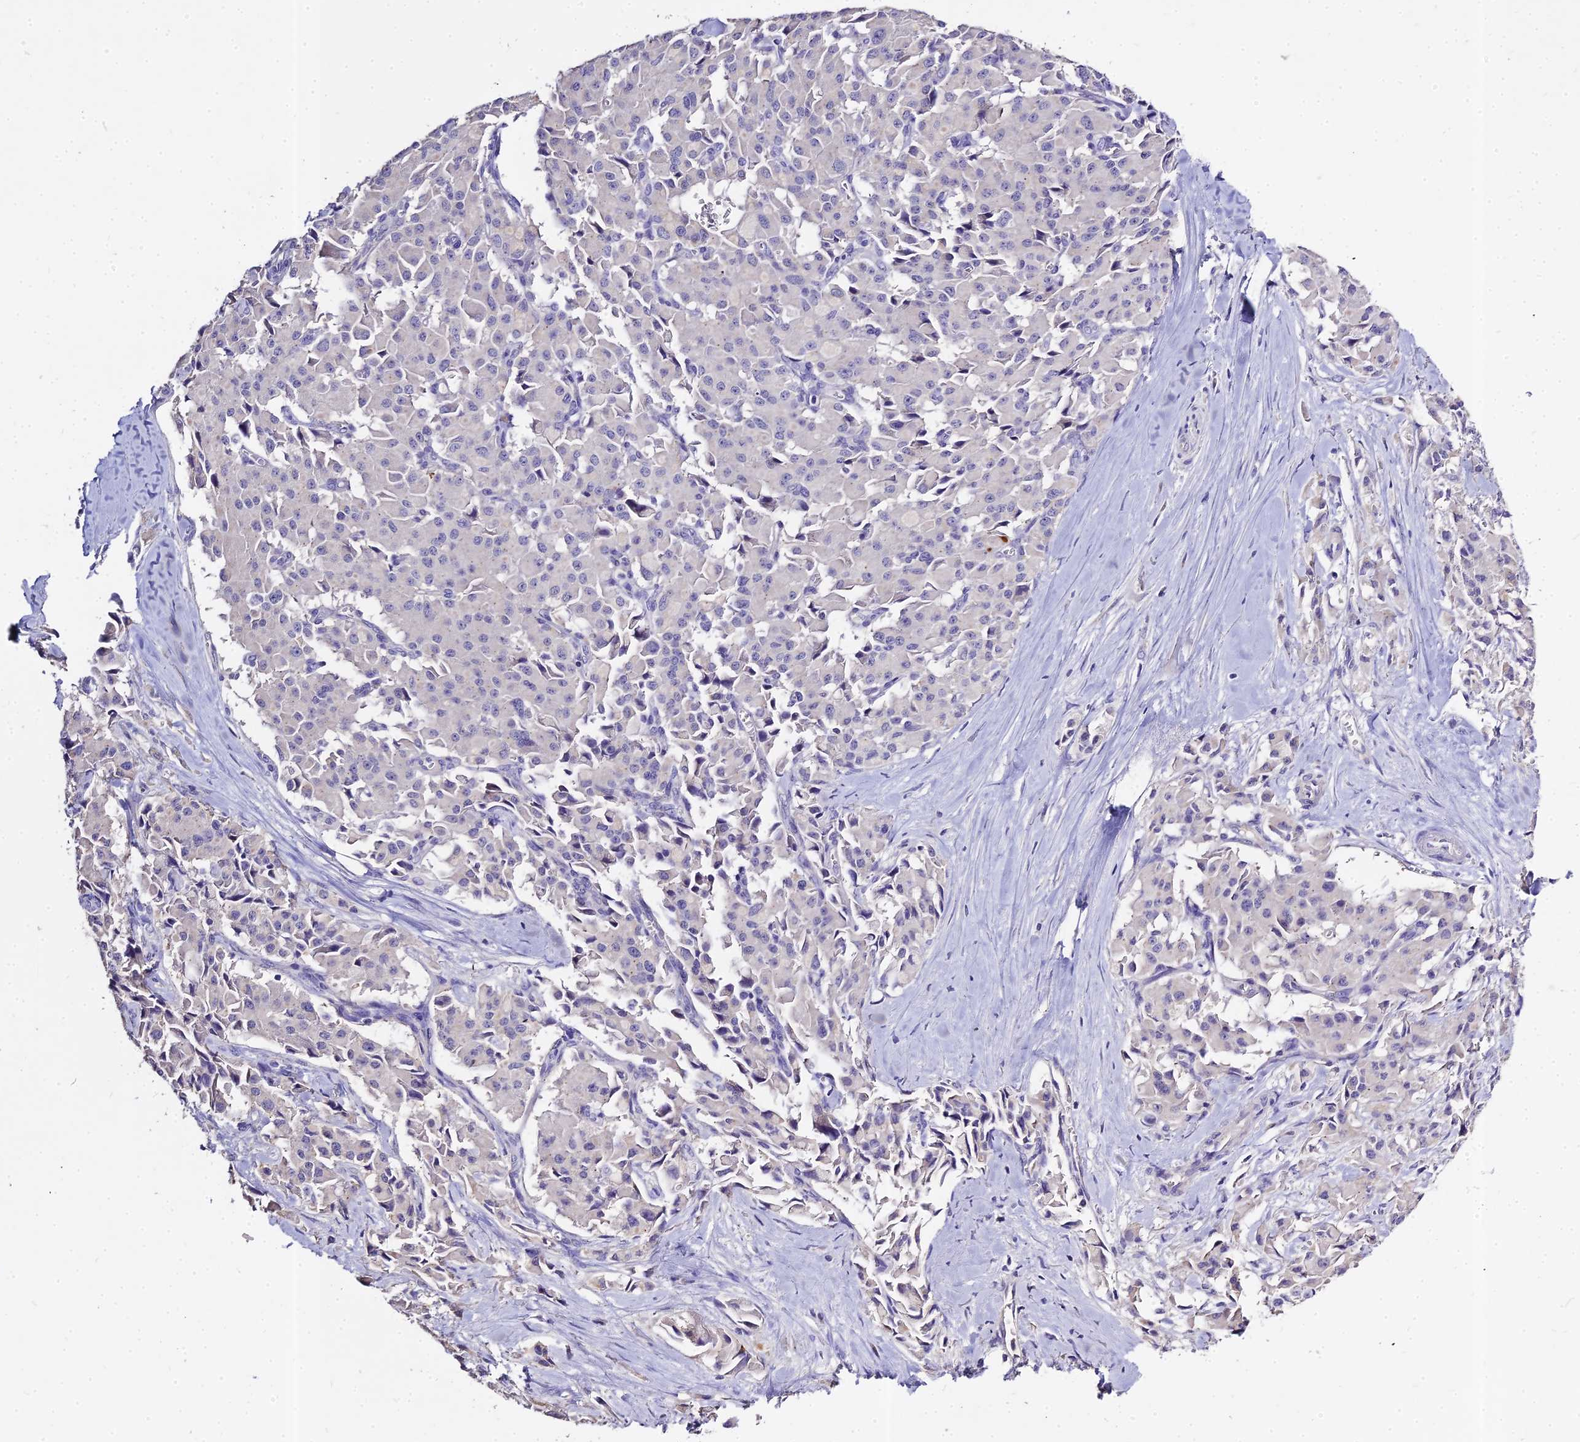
{"staining": {"intensity": "negative", "quantity": "none", "location": "none"}, "tissue": "pancreatic cancer", "cell_type": "Tumor cells", "image_type": "cancer", "snomed": [{"axis": "morphology", "description": "Adenocarcinoma, NOS"}, {"axis": "topography", "description": "Pancreas"}], "caption": "IHC image of neoplastic tissue: human pancreatic adenocarcinoma stained with DAB (3,3'-diaminobenzidine) shows no significant protein expression in tumor cells.", "gene": "GLYAT", "patient": {"sex": "male", "age": 65}}